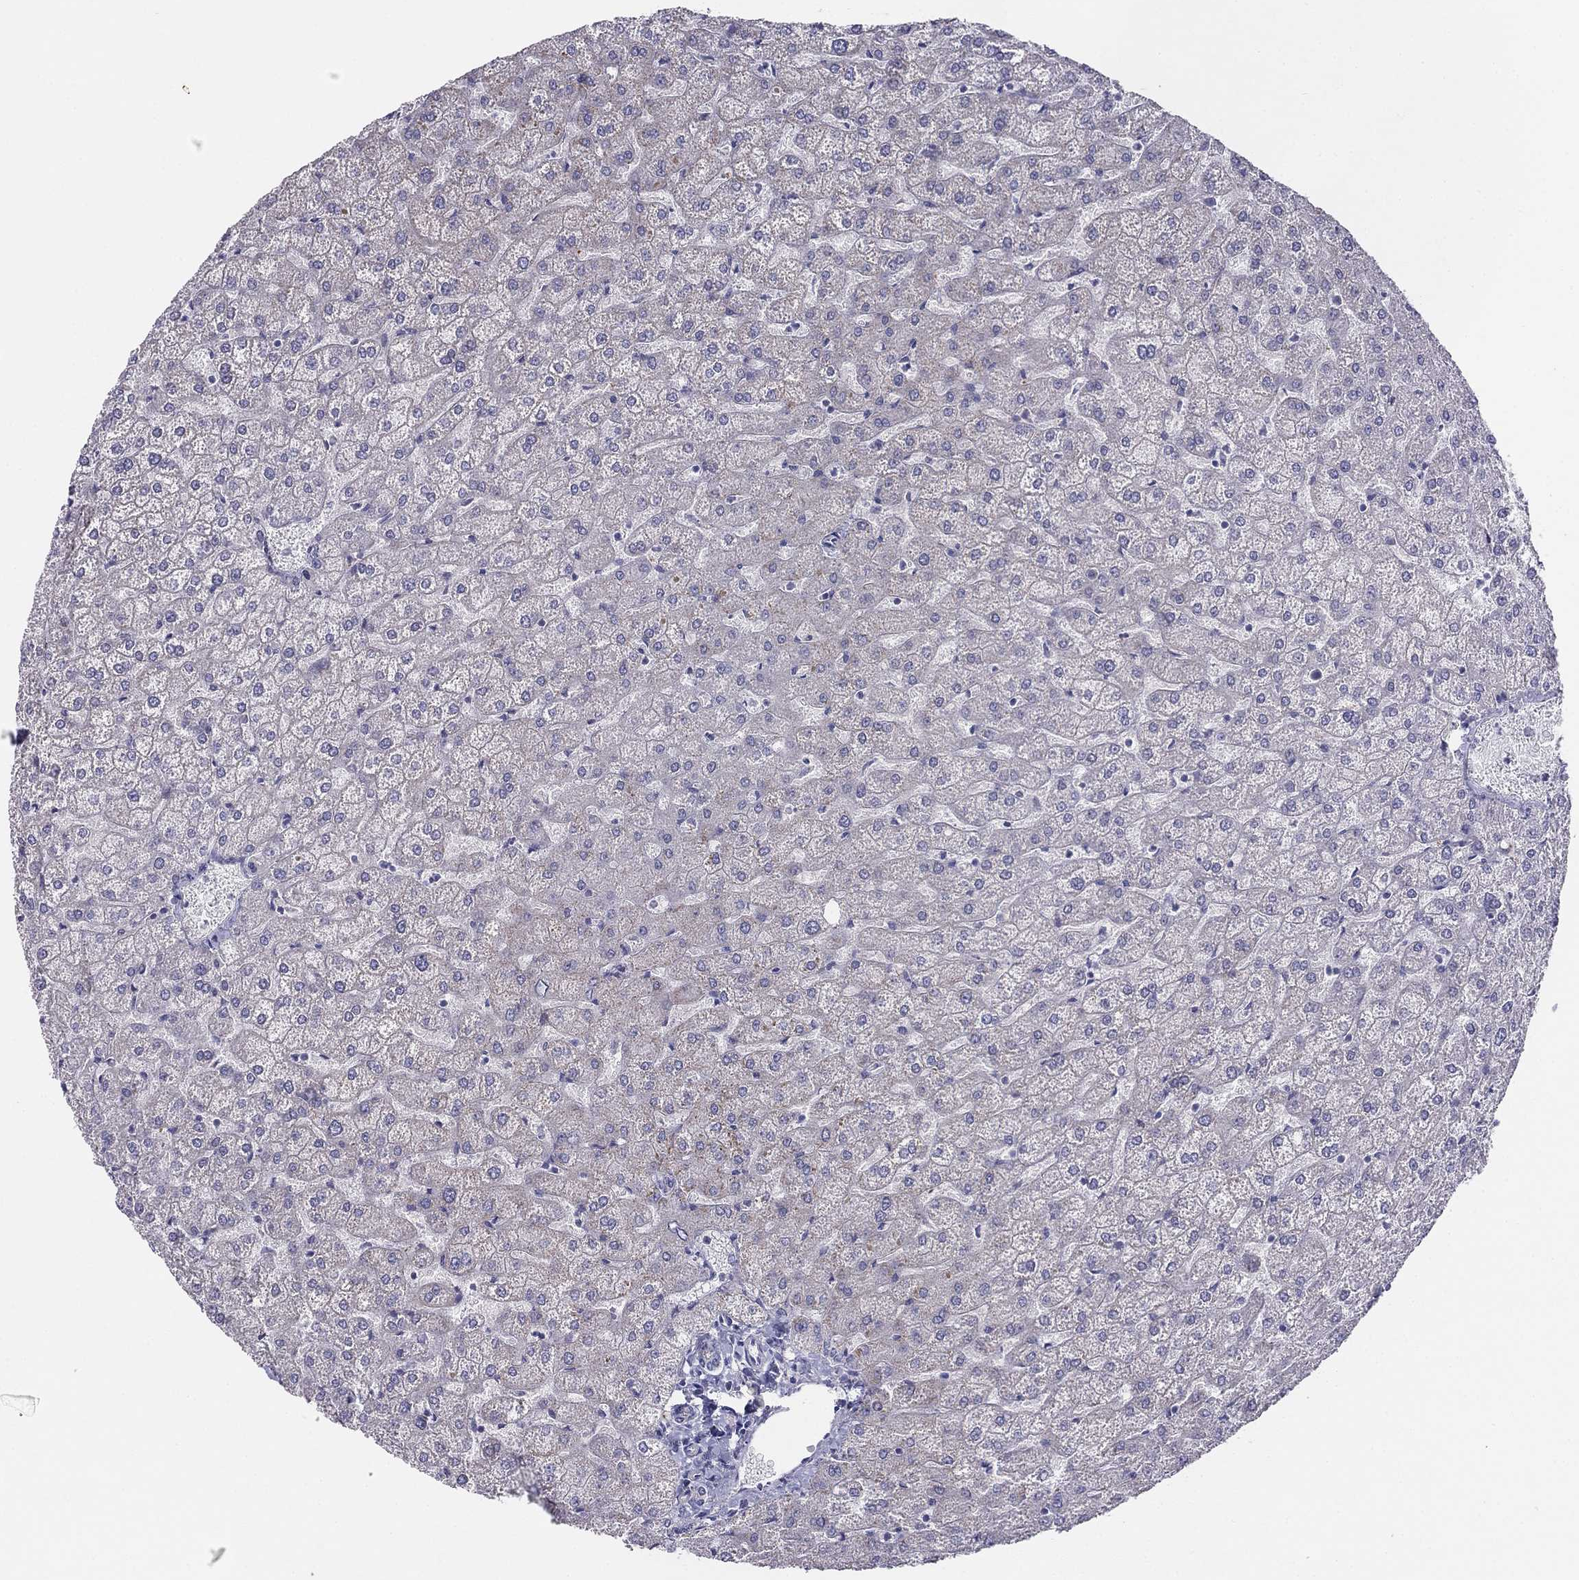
{"staining": {"intensity": "negative", "quantity": "none", "location": "none"}, "tissue": "liver", "cell_type": "Cholangiocytes", "image_type": "normal", "snomed": [{"axis": "morphology", "description": "Normal tissue, NOS"}, {"axis": "topography", "description": "Liver"}], "caption": "IHC photomicrograph of unremarkable liver: liver stained with DAB demonstrates no significant protein positivity in cholangiocytes. (DAB (3,3'-diaminobenzidine) immunohistochemistry (IHC) visualized using brightfield microscopy, high magnification).", "gene": "MGAT4C", "patient": {"sex": "female", "age": 32}}